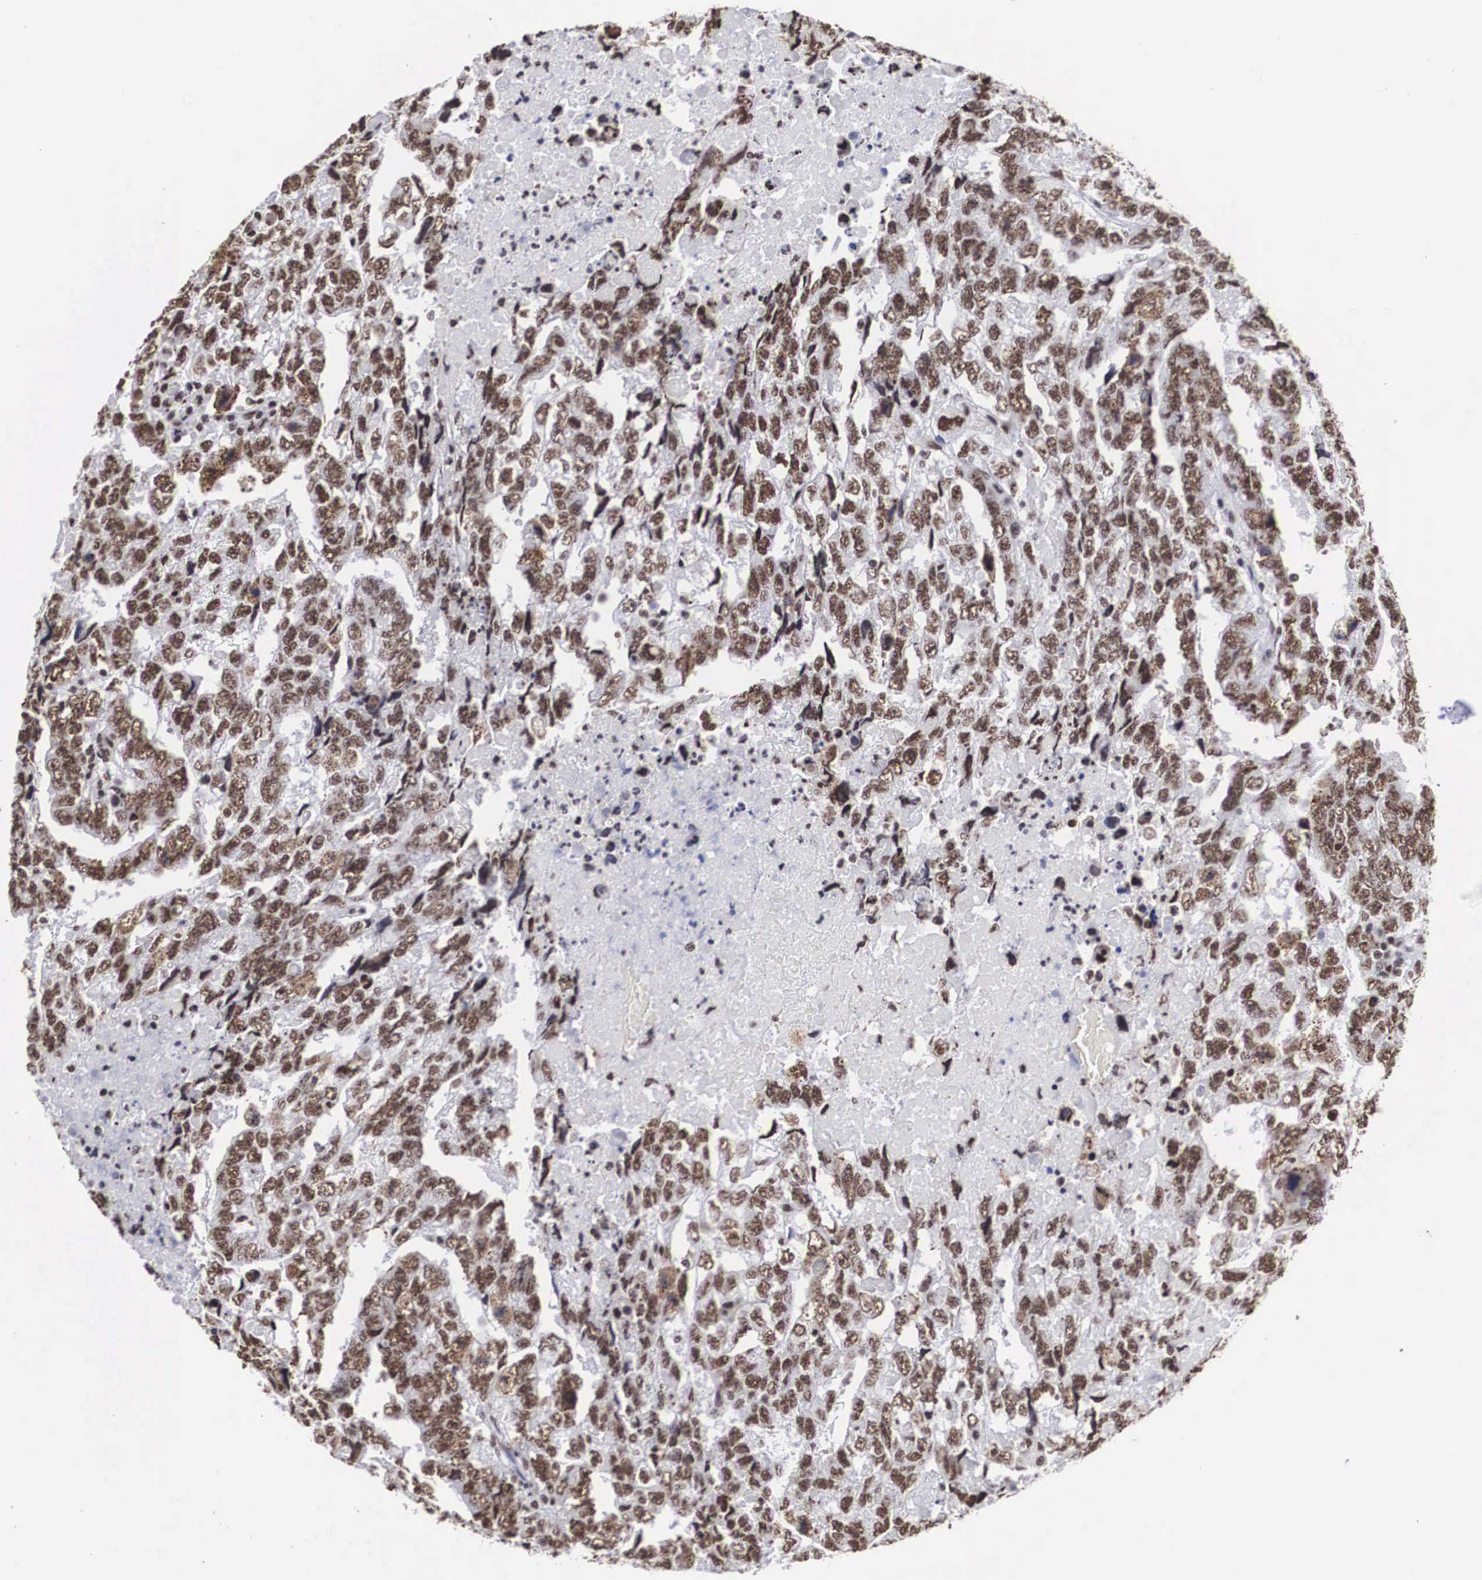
{"staining": {"intensity": "moderate", "quantity": ">75%", "location": "nuclear"}, "tissue": "testis cancer", "cell_type": "Tumor cells", "image_type": "cancer", "snomed": [{"axis": "morphology", "description": "Carcinoma, Embryonal, NOS"}, {"axis": "topography", "description": "Testis"}], "caption": "Tumor cells demonstrate medium levels of moderate nuclear positivity in about >75% of cells in testis cancer.", "gene": "ACIN1", "patient": {"sex": "male", "age": 36}}